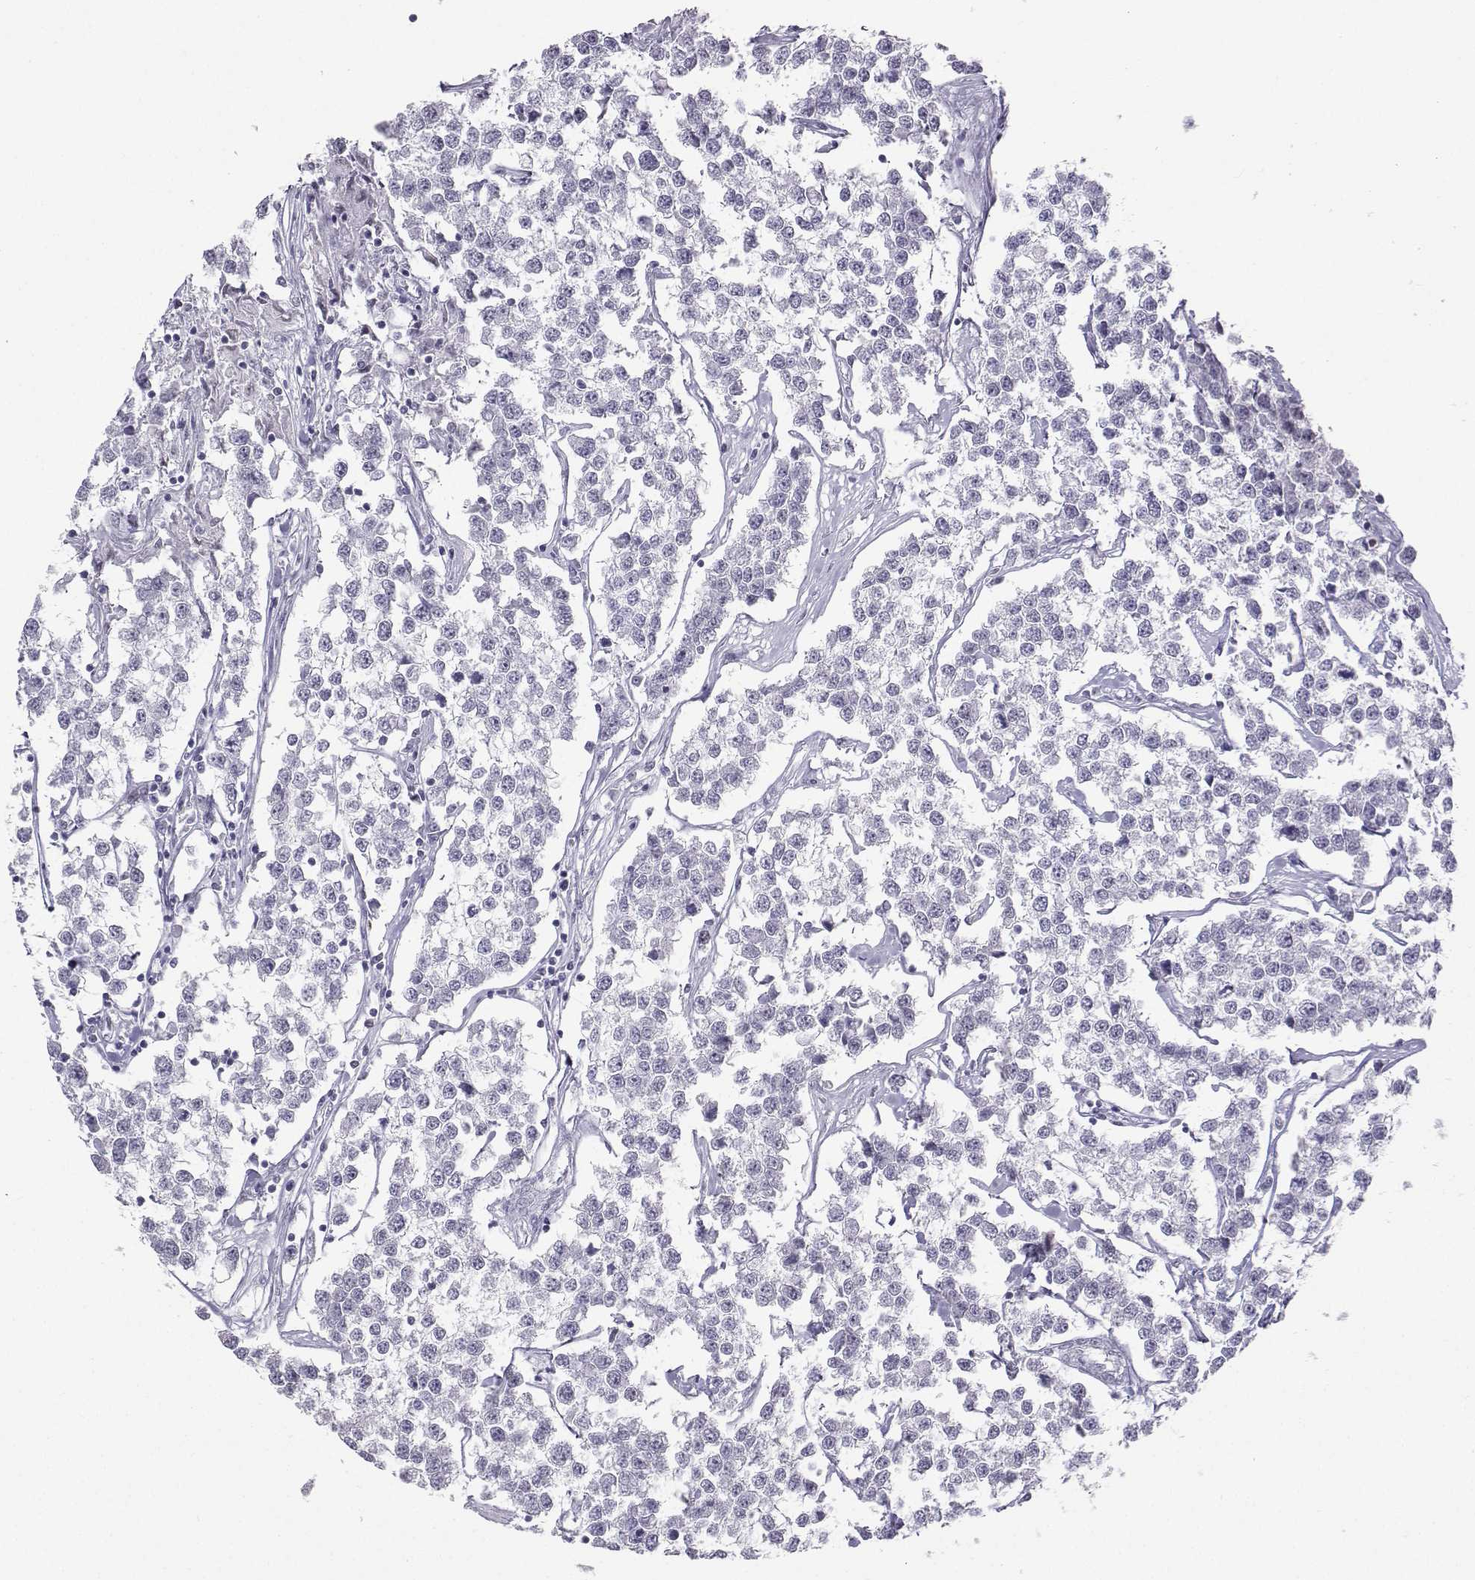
{"staining": {"intensity": "negative", "quantity": "none", "location": "none"}, "tissue": "testis cancer", "cell_type": "Tumor cells", "image_type": "cancer", "snomed": [{"axis": "morphology", "description": "Seminoma, NOS"}, {"axis": "topography", "description": "Testis"}], "caption": "This is an immunohistochemistry micrograph of testis seminoma. There is no staining in tumor cells.", "gene": "TEDC2", "patient": {"sex": "male", "age": 59}}